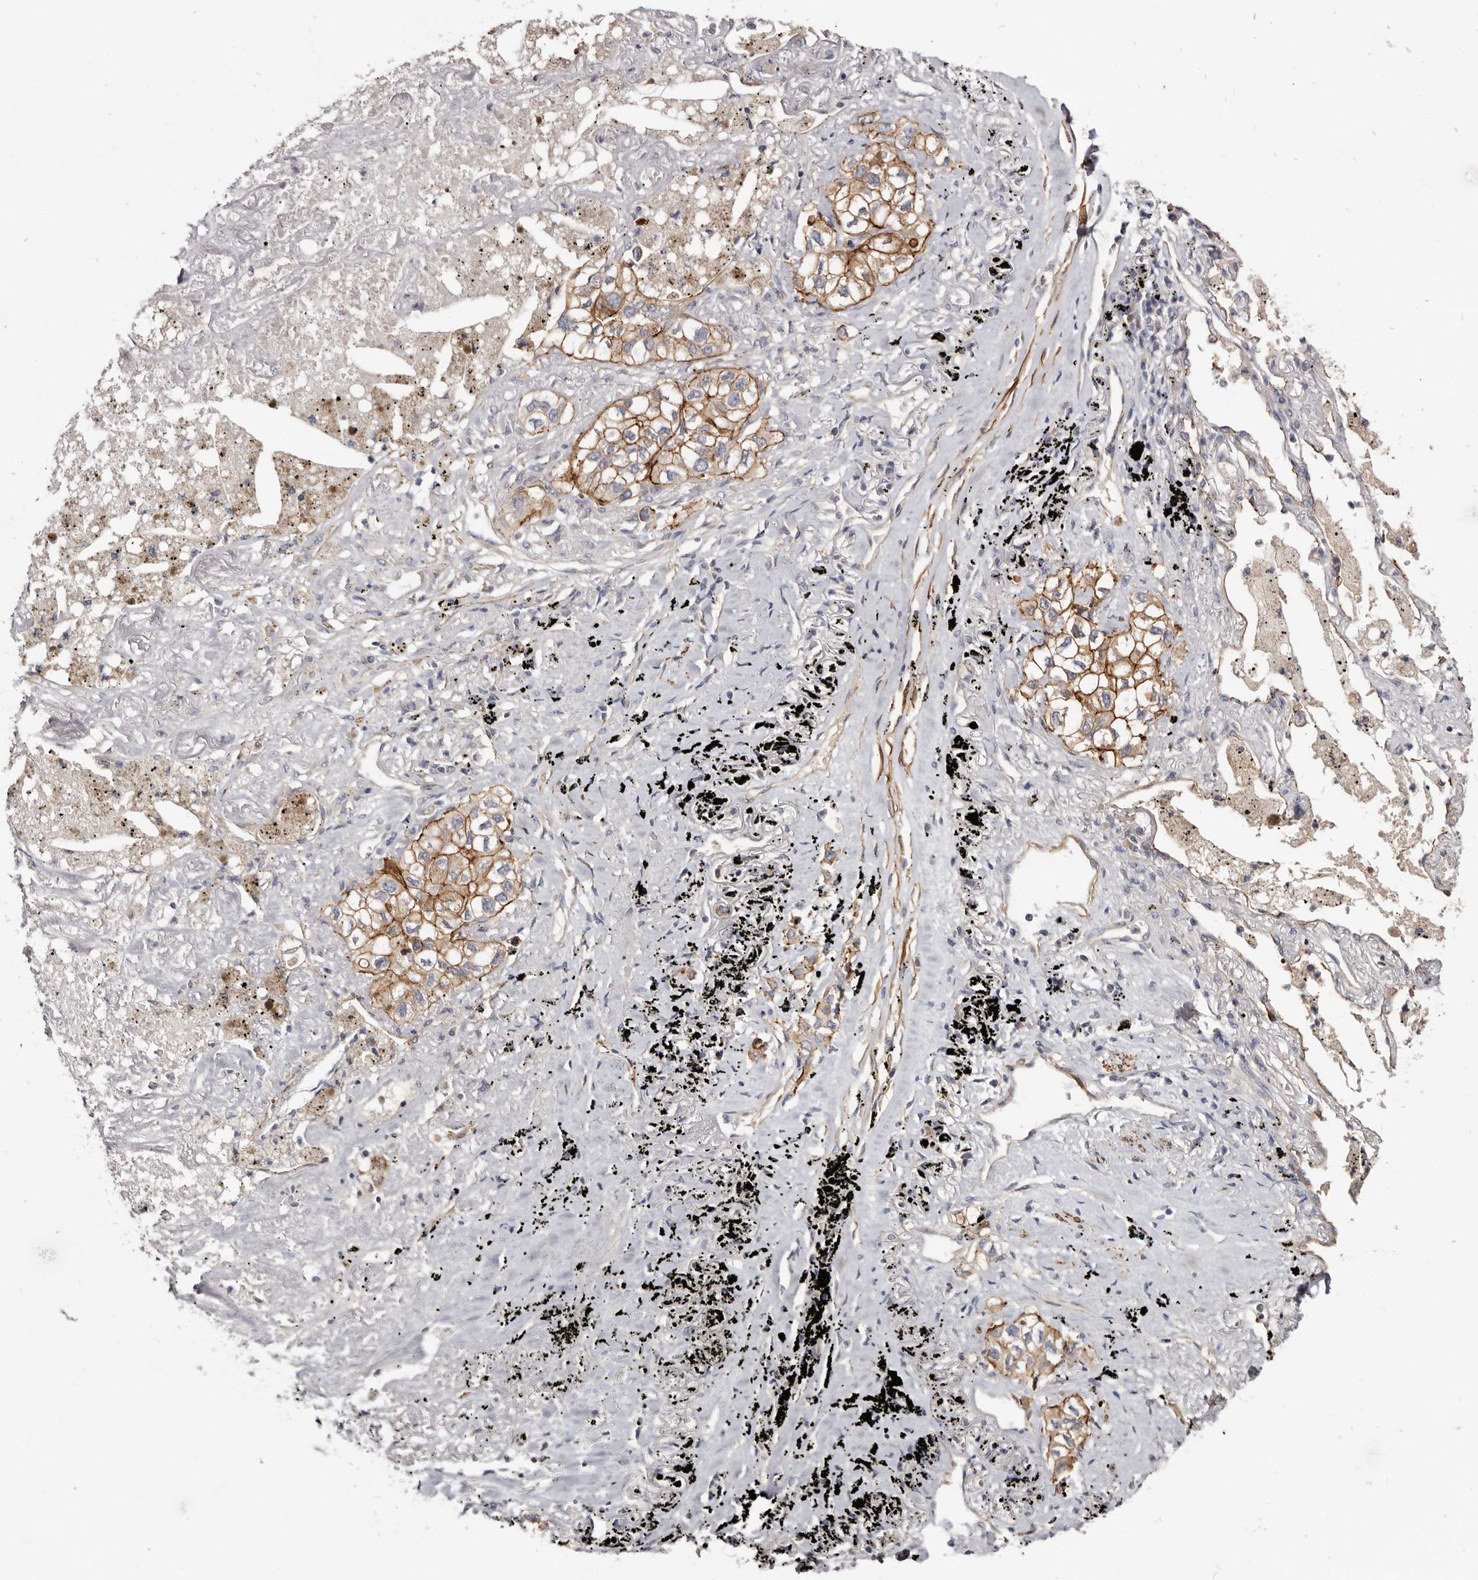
{"staining": {"intensity": "moderate", "quantity": ">75%", "location": "cytoplasmic/membranous"}, "tissue": "lung cancer", "cell_type": "Tumor cells", "image_type": "cancer", "snomed": [{"axis": "morphology", "description": "Adenocarcinoma, NOS"}, {"axis": "topography", "description": "Lung"}], "caption": "High-power microscopy captured an IHC photomicrograph of lung cancer (adenocarcinoma), revealing moderate cytoplasmic/membranous expression in about >75% of tumor cells.", "gene": "CGN", "patient": {"sex": "male", "age": 63}}